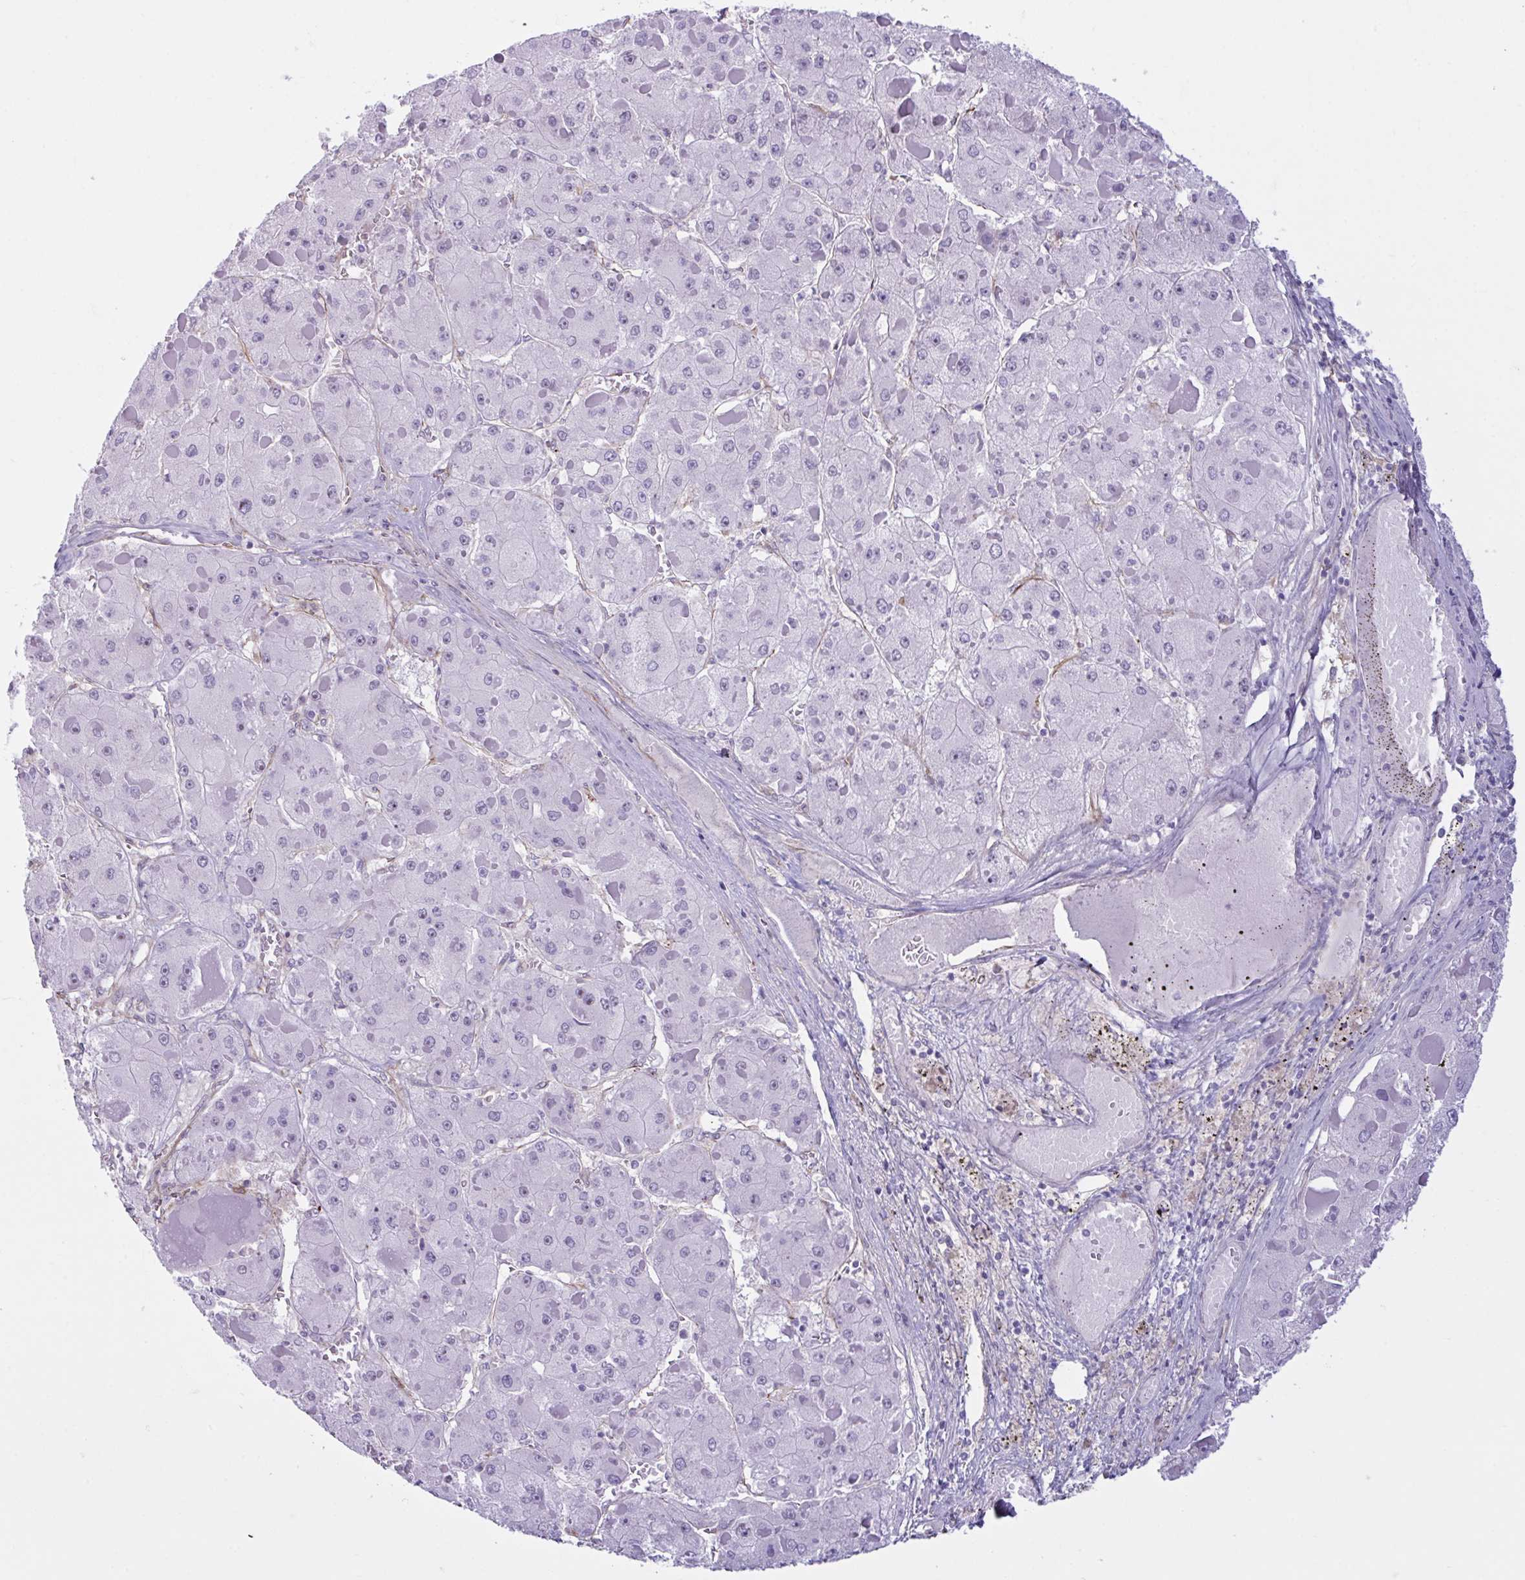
{"staining": {"intensity": "negative", "quantity": "none", "location": "none"}, "tissue": "liver cancer", "cell_type": "Tumor cells", "image_type": "cancer", "snomed": [{"axis": "morphology", "description": "Carcinoma, Hepatocellular, NOS"}, {"axis": "topography", "description": "Liver"}], "caption": "Tumor cells are negative for brown protein staining in hepatocellular carcinoma (liver). The staining is performed using DAB brown chromogen with nuclei counter-stained in using hematoxylin.", "gene": "PRRT4", "patient": {"sex": "female", "age": 73}}